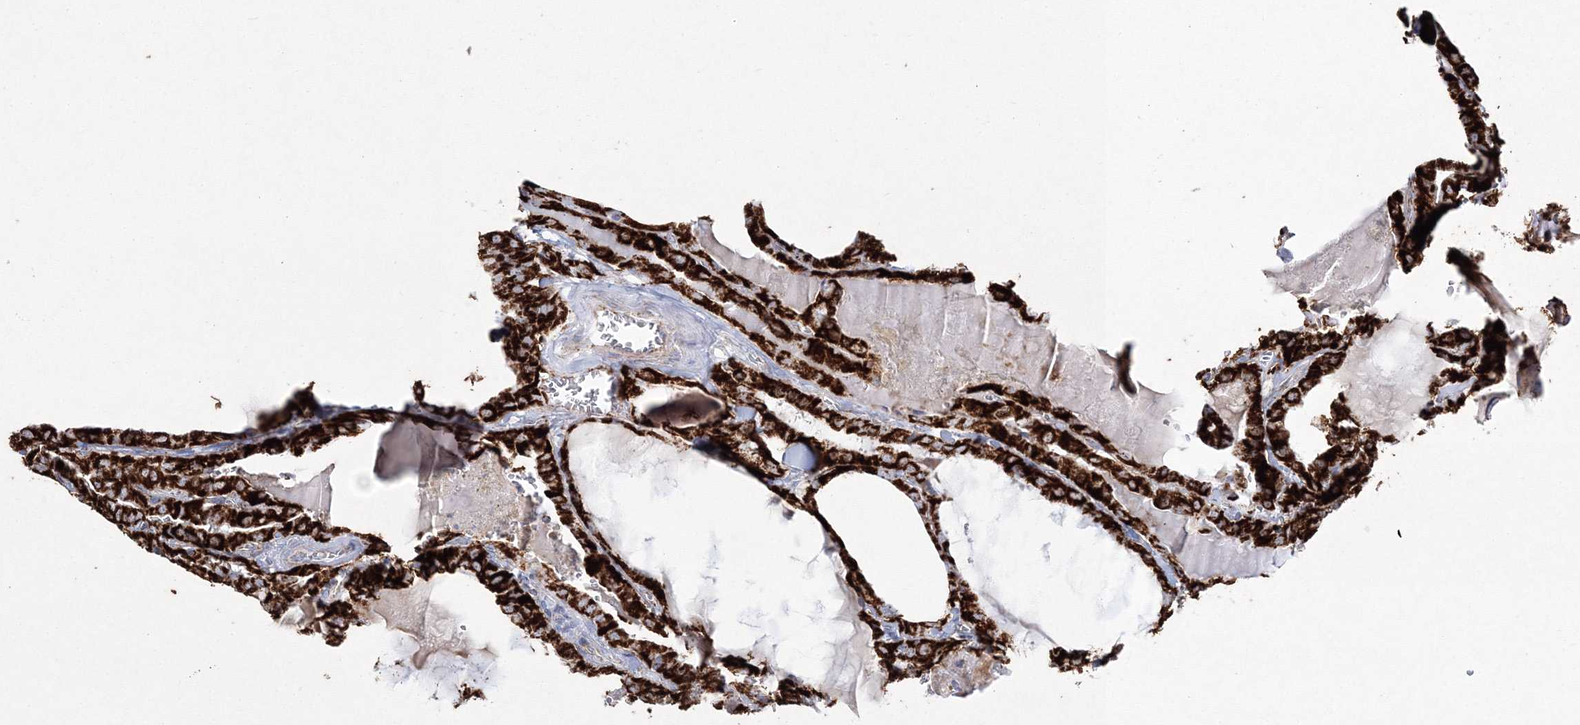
{"staining": {"intensity": "strong", "quantity": ">75%", "location": "cytoplasmic/membranous"}, "tissue": "thyroid cancer", "cell_type": "Tumor cells", "image_type": "cancer", "snomed": [{"axis": "morphology", "description": "Papillary adenocarcinoma, NOS"}, {"axis": "topography", "description": "Thyroid gland"}], "caption": "Protein analysis of thyroid cancer (papillary adenocarcinoma) tissue exhibits strong cytoplasmic/membranous expression in approximately >75% of tumor cells. (DAB IHC, brown staining for protein, blue staining for nuclei).", "gene": "HIBCH", "patient": {"sex": "male", "age": 52}}